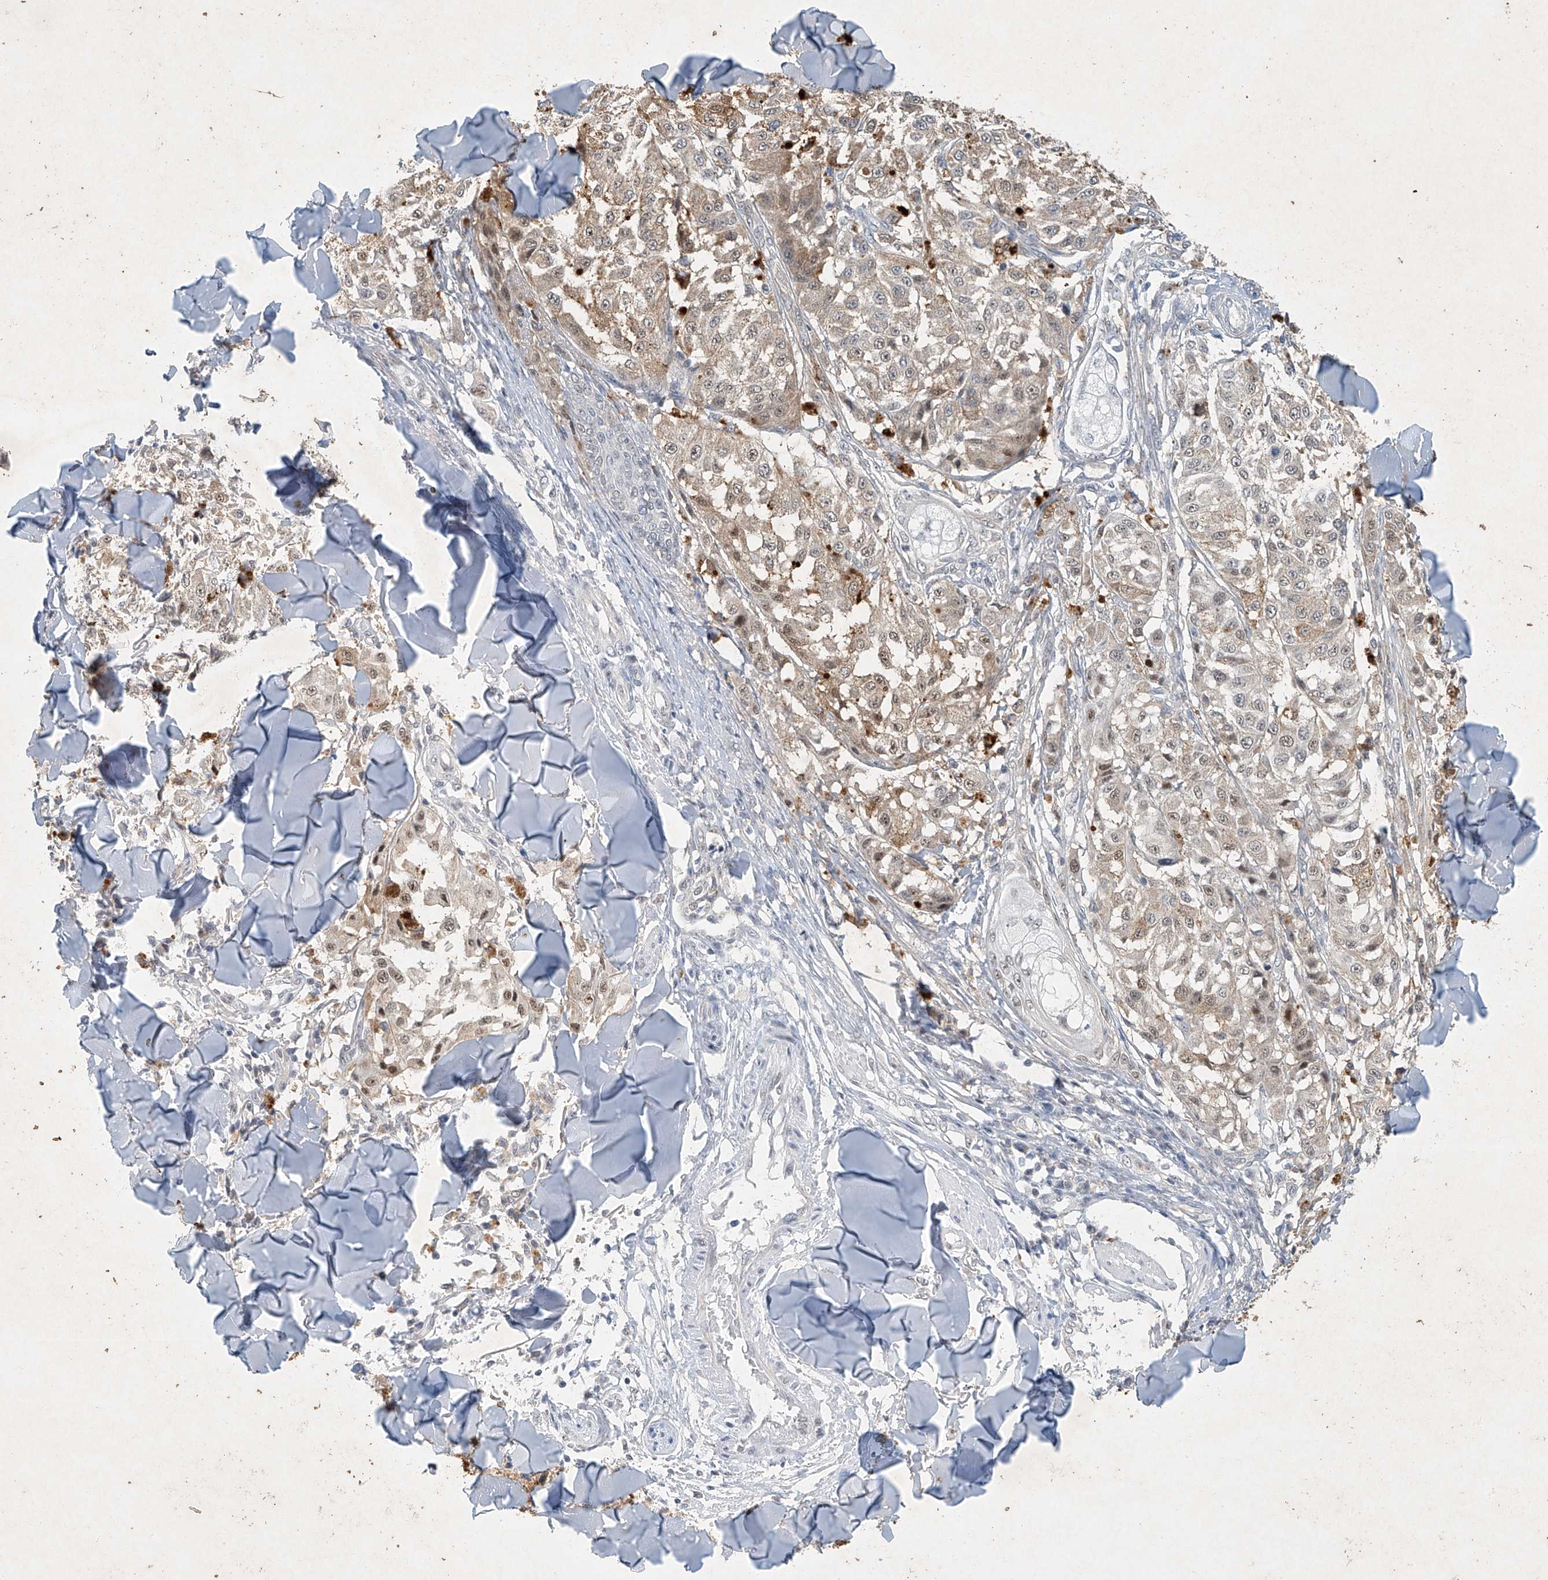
{"staining": {"intensity": "moderate", "quantity": "25%-75%", "location": "cytoplasmic/membranous"}, "tissue": "melanoma", "cell_type": "Tumor cells", "image_type": "cancer", "snomed": [{"axis": "morphology", "description": "Malignant melanoma, NOS"}, {"axis": "topography", "description": "Skin"}], "caption": "Malignant melanoma stained with IHC demonstrates moderate cytoplasmic/membranous staining in about 25%-75% of tumor cells.", "gene": "TAF8", "patient": {"sex": "female", "age": 64}}